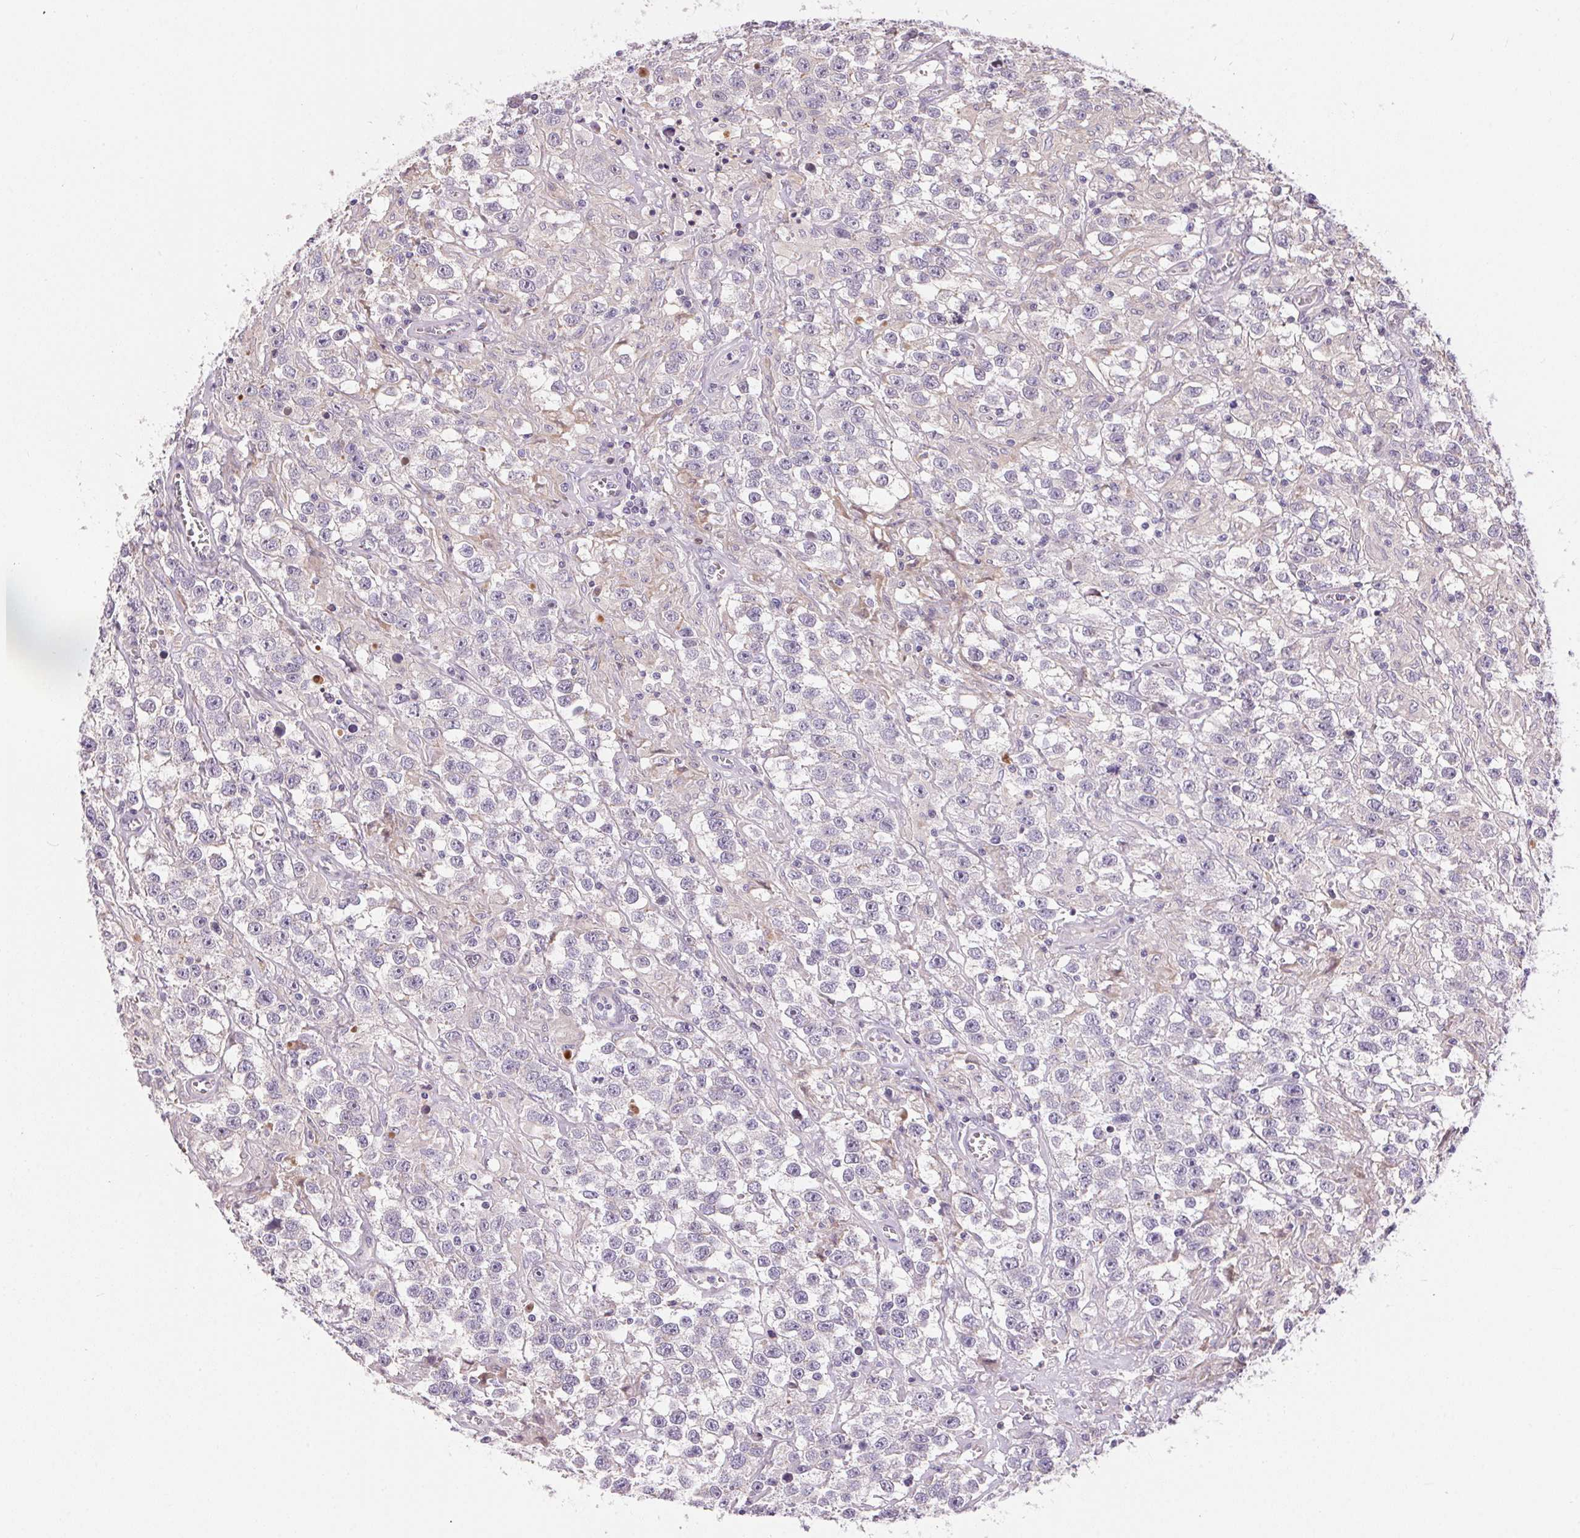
{"staining": {"intensity": "negative", "quantity": "none", "location": "none"}, "tissue": "testis cancer", "cell_type": "Tumor cells", "image_type": "cancer", "snomed": [{"axis": "morphology", "description": "Seminoma, NOS"}, {"axis": "topography", "description": "Testis"}], "caption": "Tumor cells show no significant expression in testis seminoma. (Stains: DAB immunohistochemistry (IHC) with hematoxylin counter stain, Microscopy: brightfield microscopy at high magnification).", "gene": "UNC13B", "patient": {"sex": "male", "age": 43}}